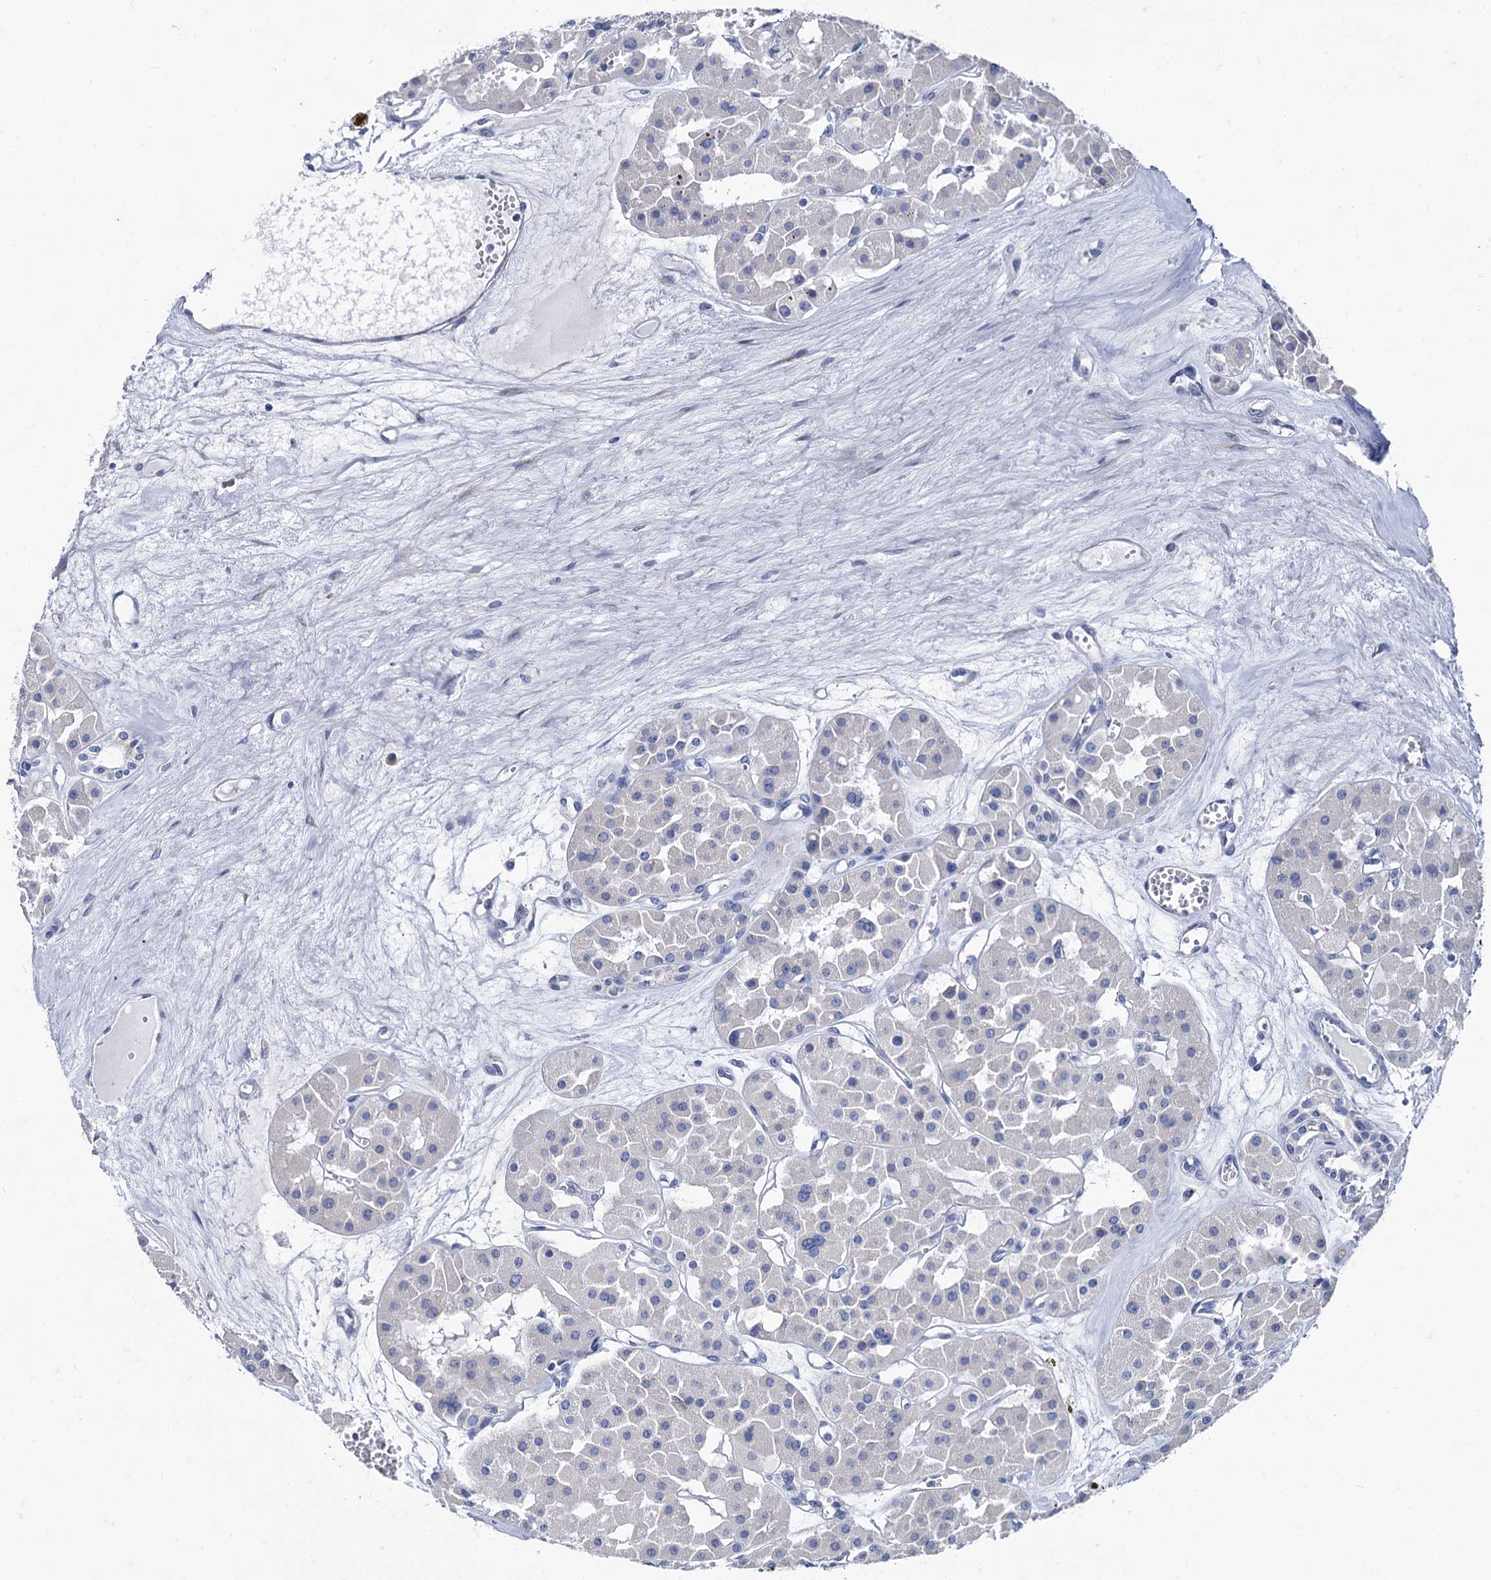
{"staining": {"intensity": "negative", "quantity": "none", "location": "none"}, "tissue": "renal cancer", "cell_type": "Tumor cells", "image_type": "cancer", "snomed": [{"axis": "morphology", "description": "Carcinoma, NOS"}, {"axis": "topography", "description": "Kidney"}], "caption": "Immunohistochemical staining of human renal cancer (carcinoma) shows no significant staining in tumor cells. (Brightfield microscopy of DAB immunohistochemistry (IHC) at high magnification).", "gene": "FOXR2", "patient": {"sex": "female", "age": 75}}